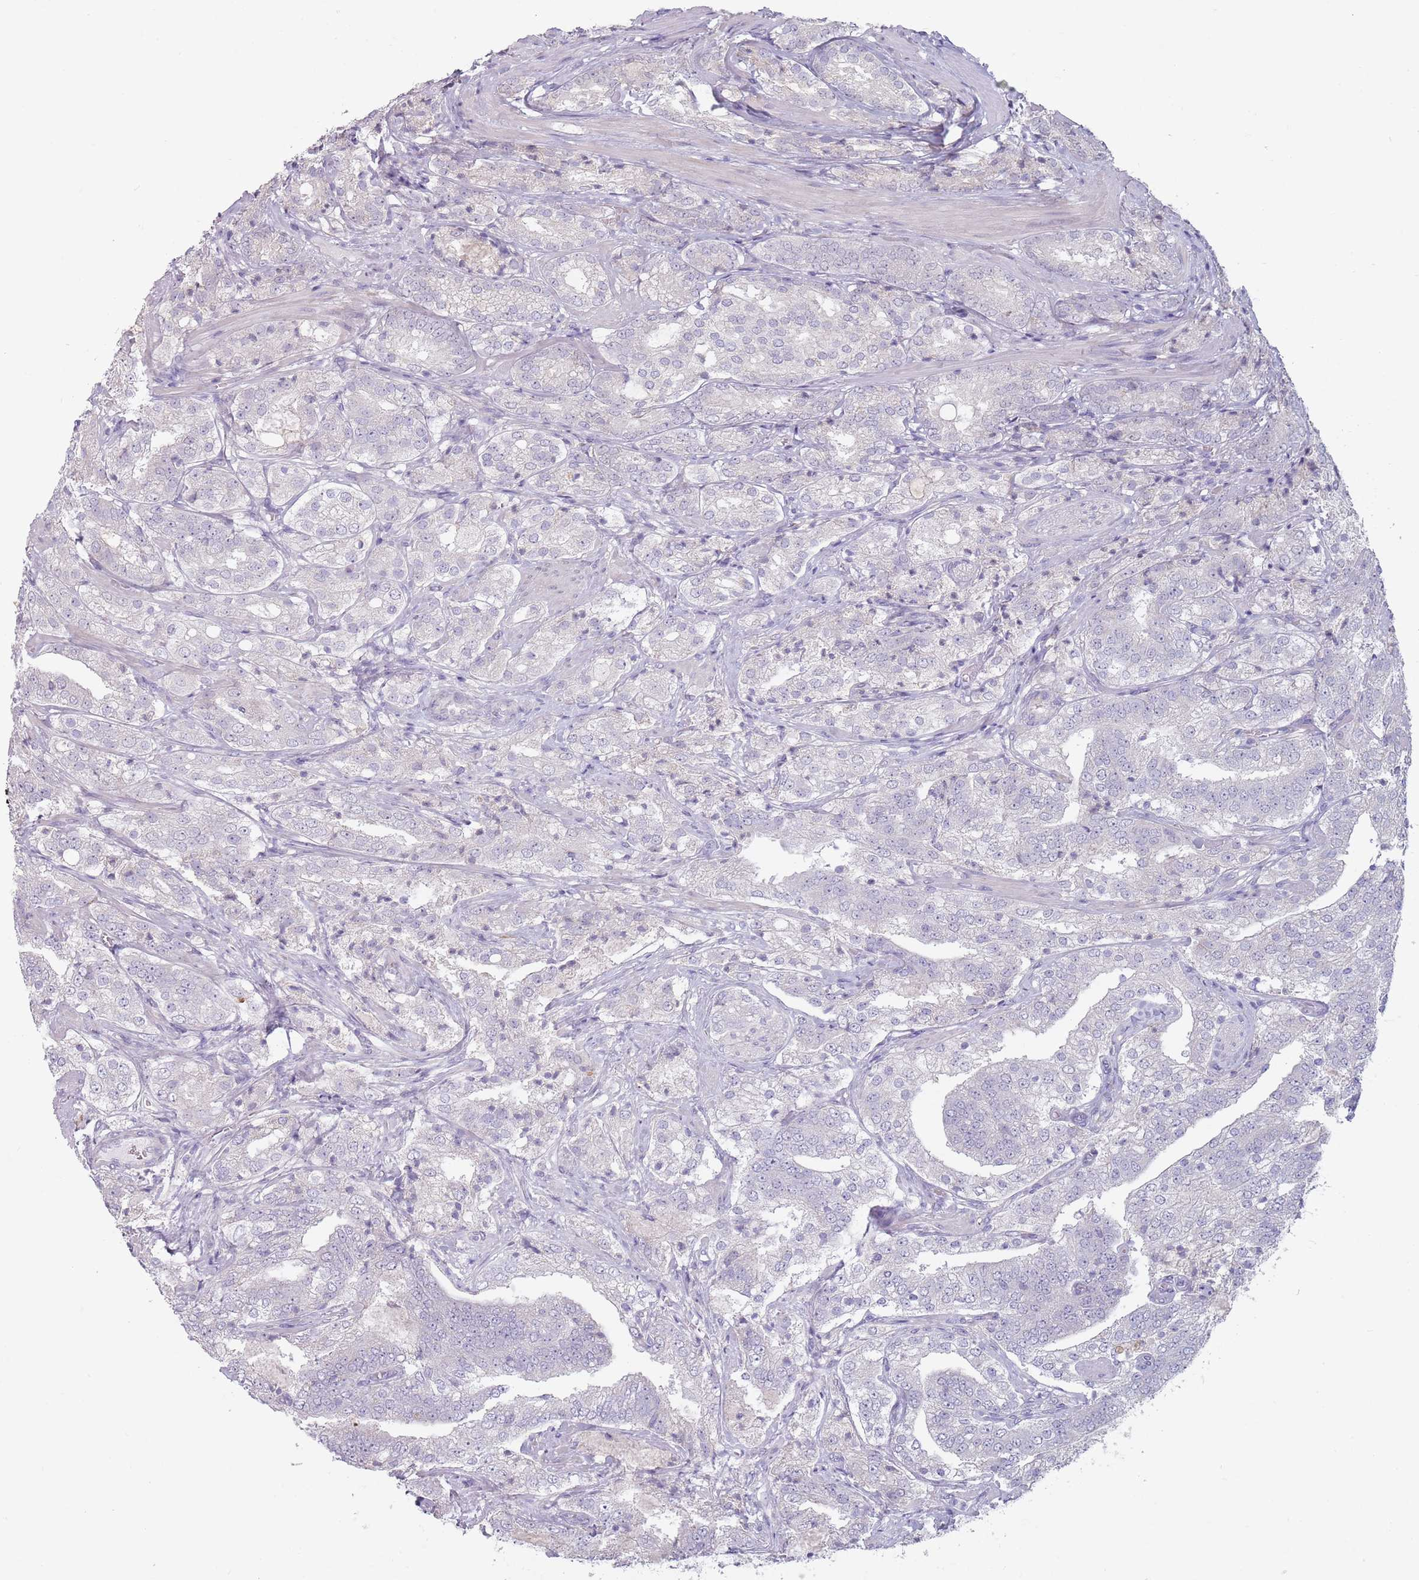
{"staining": {"intensity": "negative", "quantity": "none", "location": "none"}, "tissue": "prostate cancer", "cell_type": "Tumor cells", "image_type": "cancer", "snomed": [{"axis": "morphology", "description": "Adenocarcinoma, High grade"}, {"axis": "topography", "description": "Prostate"}], "caption": "Tumor cells are negative for brown protein staining in prostate cancer.", "gene": "DXO", "patient": {"sex": "male", "age": 63}}